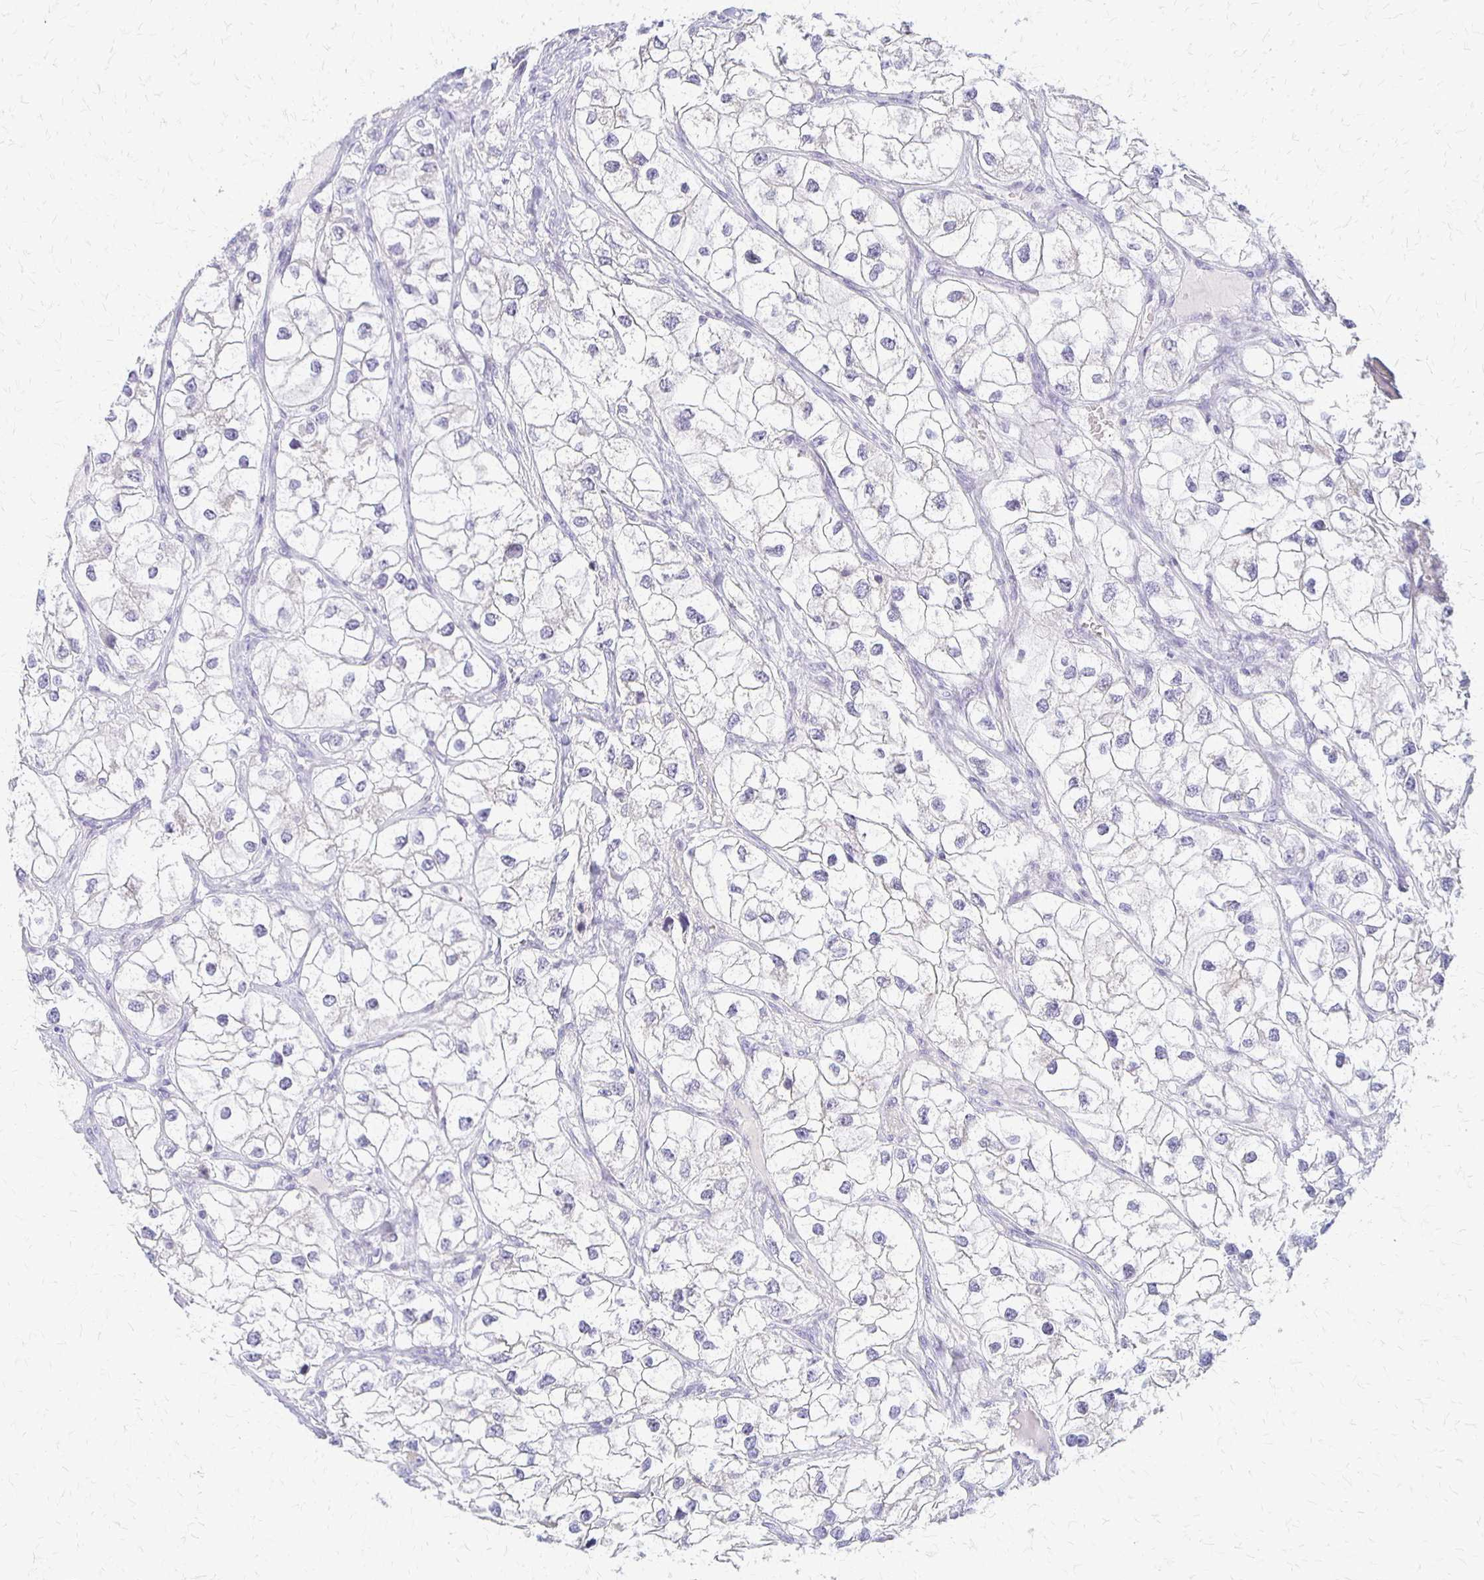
{"staining": {"intensity": "negative", "quantity": "none", "location": "none"}, "tissue": "renal cancer", "cell_type": "Tumor cells", "image_type": "cancer", "snomed": [{"axis": "morphology", "description": "Adenocarcinoma, NOS"}, {"axis": "topography", "description": "Kidney"}], "caption": "An IHC histopathology image of renal adenocarcinoma is shown. There is no staining in tumor cells of renal adenocarcinoma.", "gene": "RHOC", "patient": {"sex": "male", "age": 59}}